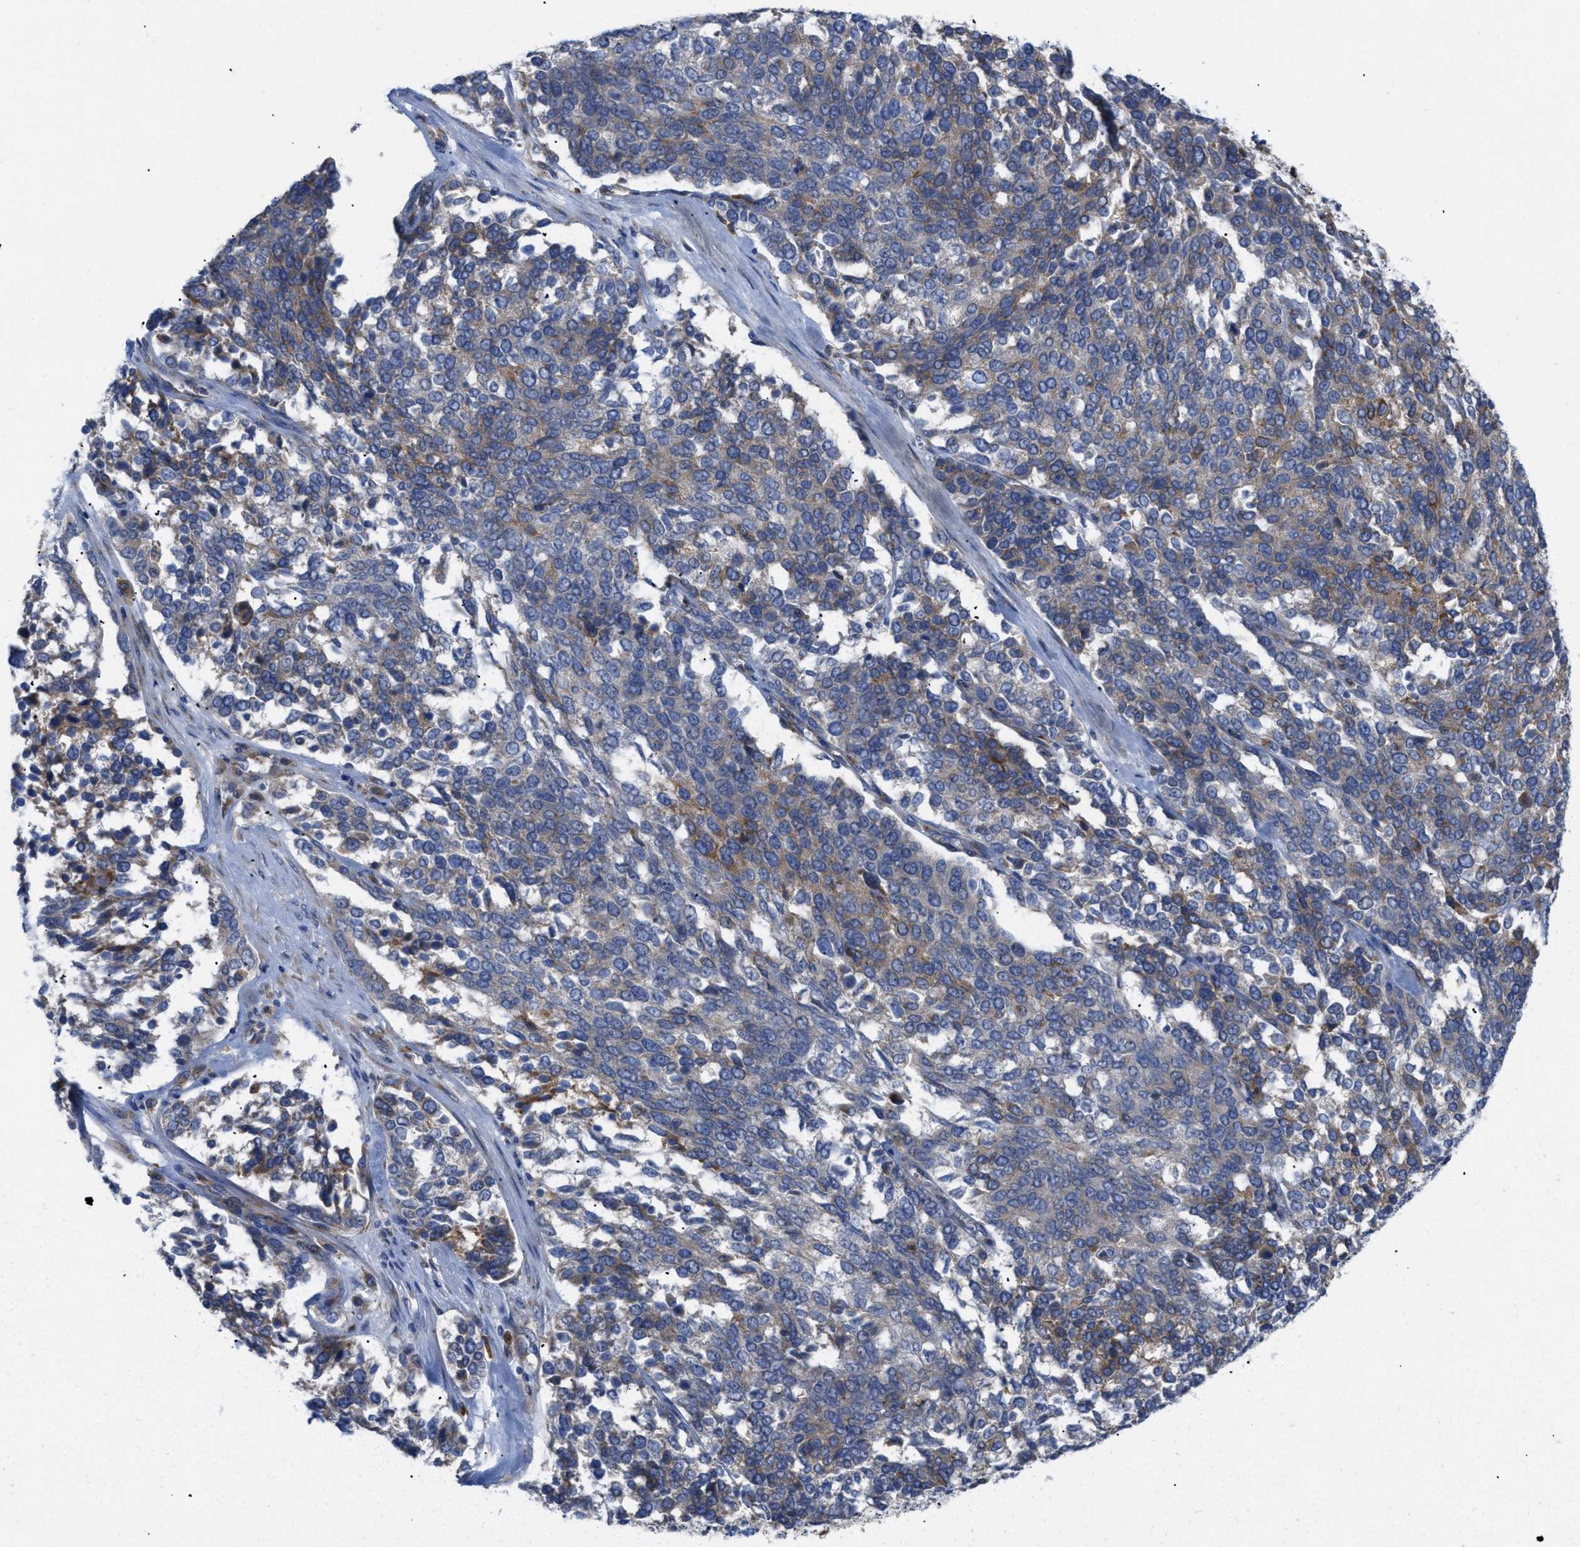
{"staining": {"intensity": "moderate", "quantity": "25%-75%", "location": "cytoplasmic/membranous"}, "tissue": "ovarian cancer", "cell_type": "Tumor cells", "image_type": "cancer", "snomed": [{"axis": "morphology", "description": "Cystadenocarcinoma, serous, NOS"}, {"axis": "topography", "description": "Ovary"}], "caption": "IHC staining of serous cystadenocarcinoma (ovarian), which displays medium levels of moderate cytoplasmic/membranous staining in approximately 25%-75% of tumor cells indicating moderate cytoplasmic/membranous protein expression. The staining was performed using DAB (brown) for protein detection and nuclei were counterstained in hematoxylin (blue).", "gene": "SLC50A1", "patient": {"sex": "female", "age": 44}}